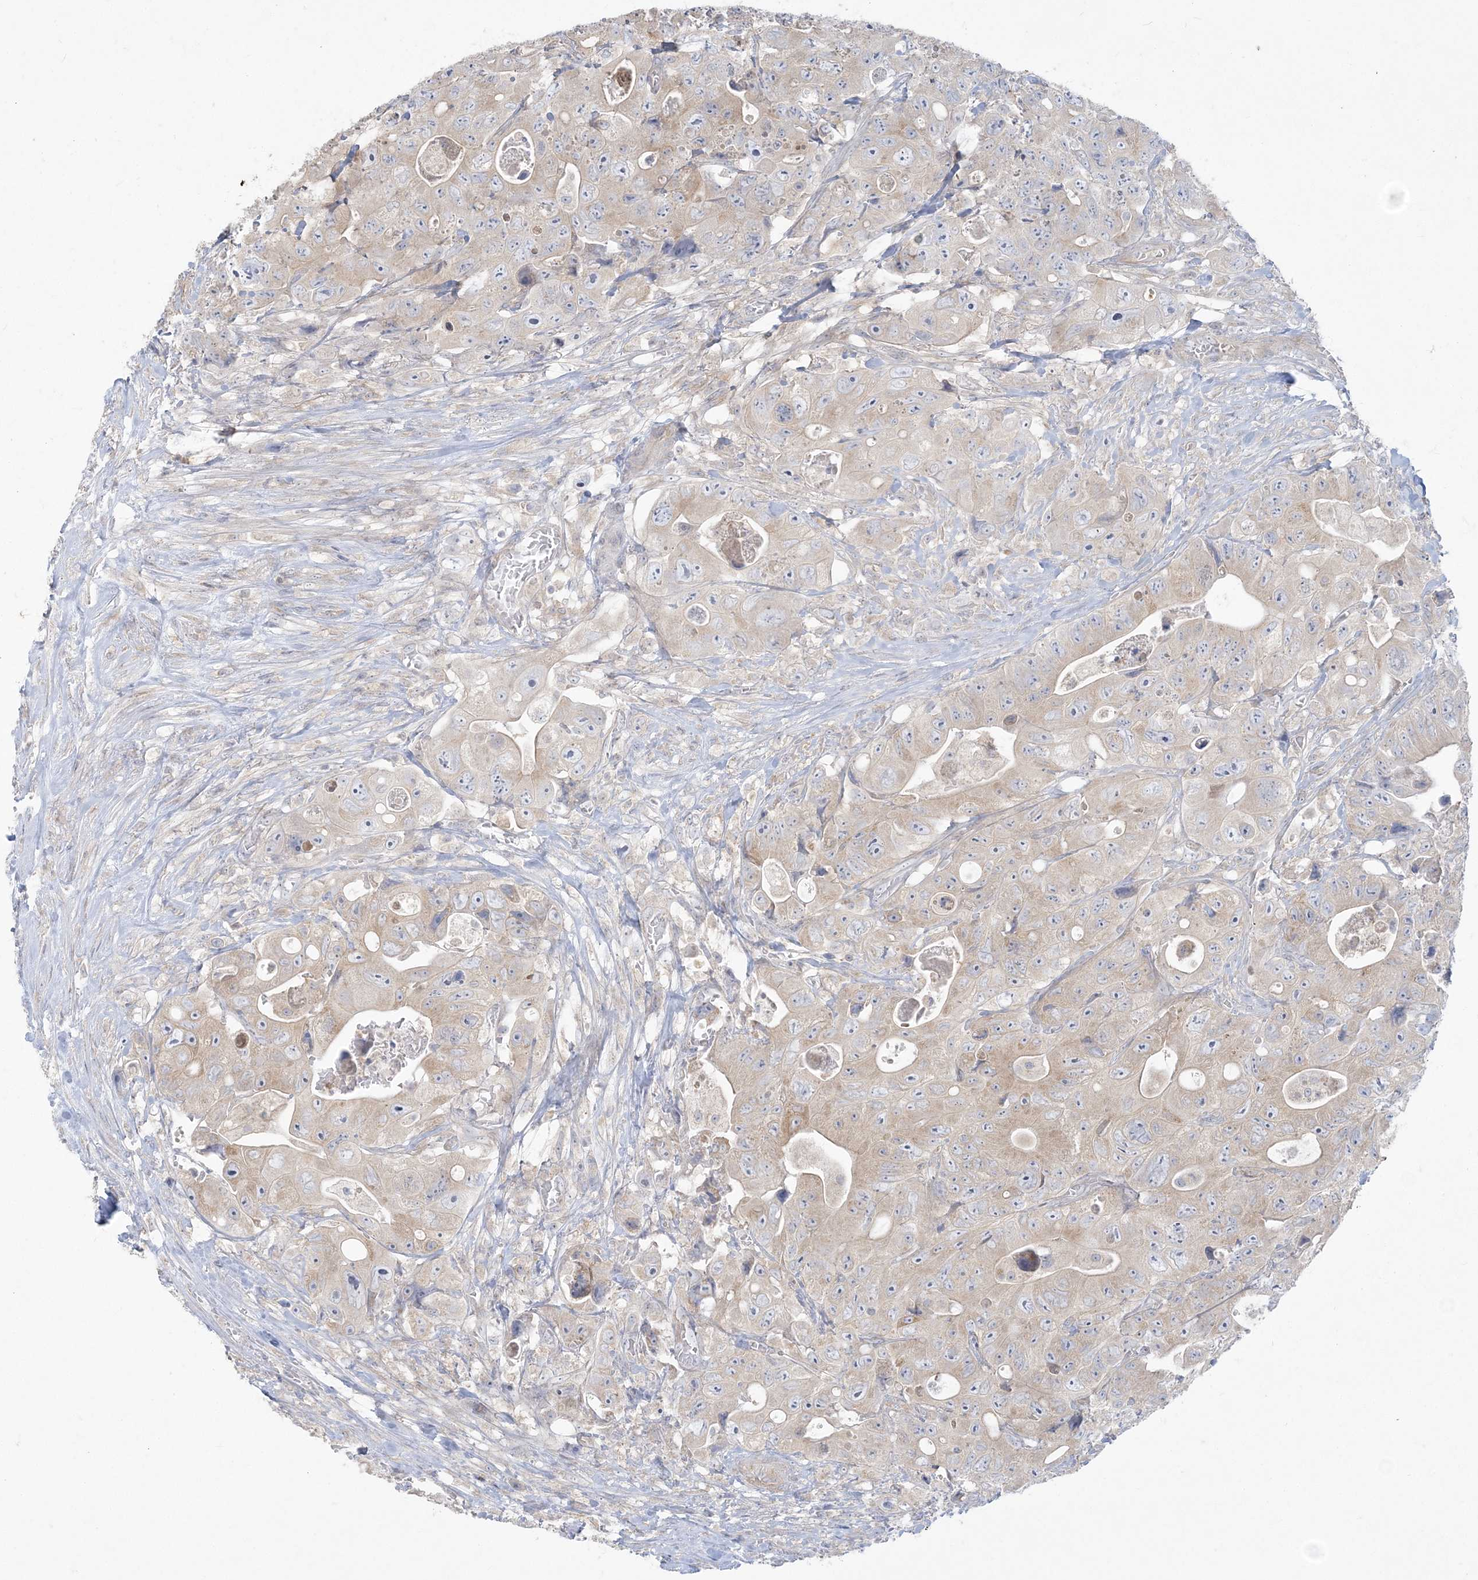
{"staining": {"intensity": "weak", "quantity": "25%-75%", "location": "cytoplasmic/membranous"}, "tissue": "colorectal cancer", "cell_type": "Tumor cells", "image_type": "cancer", "snomed": [{"axis": "morphology", "description": "Adenocarcinoma, NOS"}, {"axis": "topography", "description": "Colon"}], "caption": "Colorectal cancer (adenocarcinoma) was stained to show a protein in brown. There is low levels of weak cytoplasmic/membranous staining in approximately 25%-75% of tumor cells.", "gene": "ZC3H6", "patient": {"sex": "female", "age": 46}}